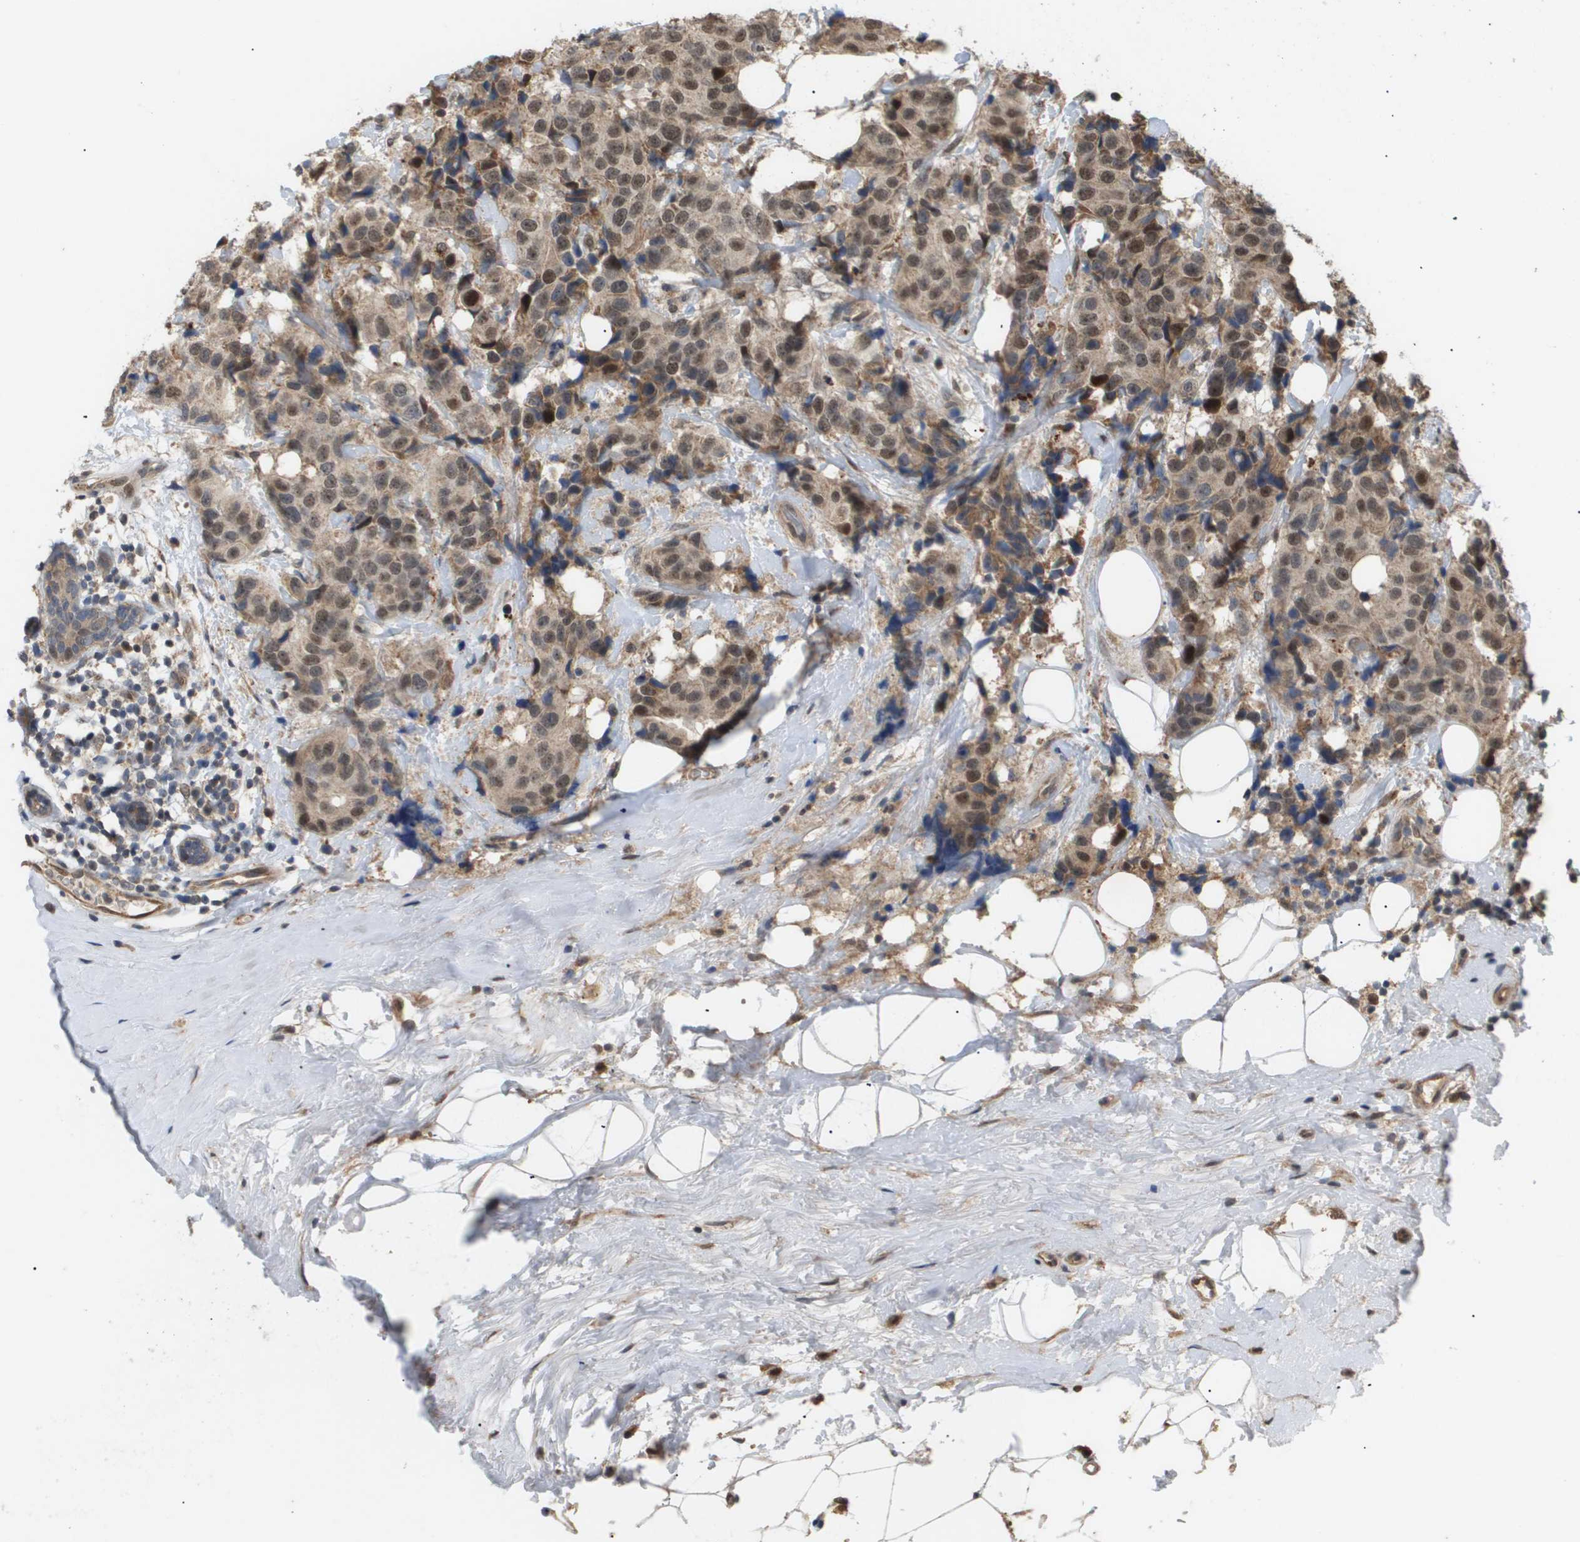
{"staining": {"intensity": "moderate", "quantity": ">75%", "location": "cytoplasmic/membranous,nuclear"}, "tissue": "breast cancer", "cell_type": "Tumor cells", "image_type": "cancer", "snomed": [{"axis": "morphology", "description": "Normal tissue, NOS"}, {"axis": "morphology", "description": "Duct carcinoma"}, {"axis": "topography", "description": "Breast"}], "caption": "High-power microscopy captured an immunohistochemistry (IHC) photomicrograph of breast cancer (infiltrating ductal carcinoma), revealing moderate cytoplasmic/membranous and nuclear positivity in approximately >75% of tumor cells. Nuclei are stained in blue.", "gene": "PDGFB", "patient": {"sex": "female", "age": 39}}